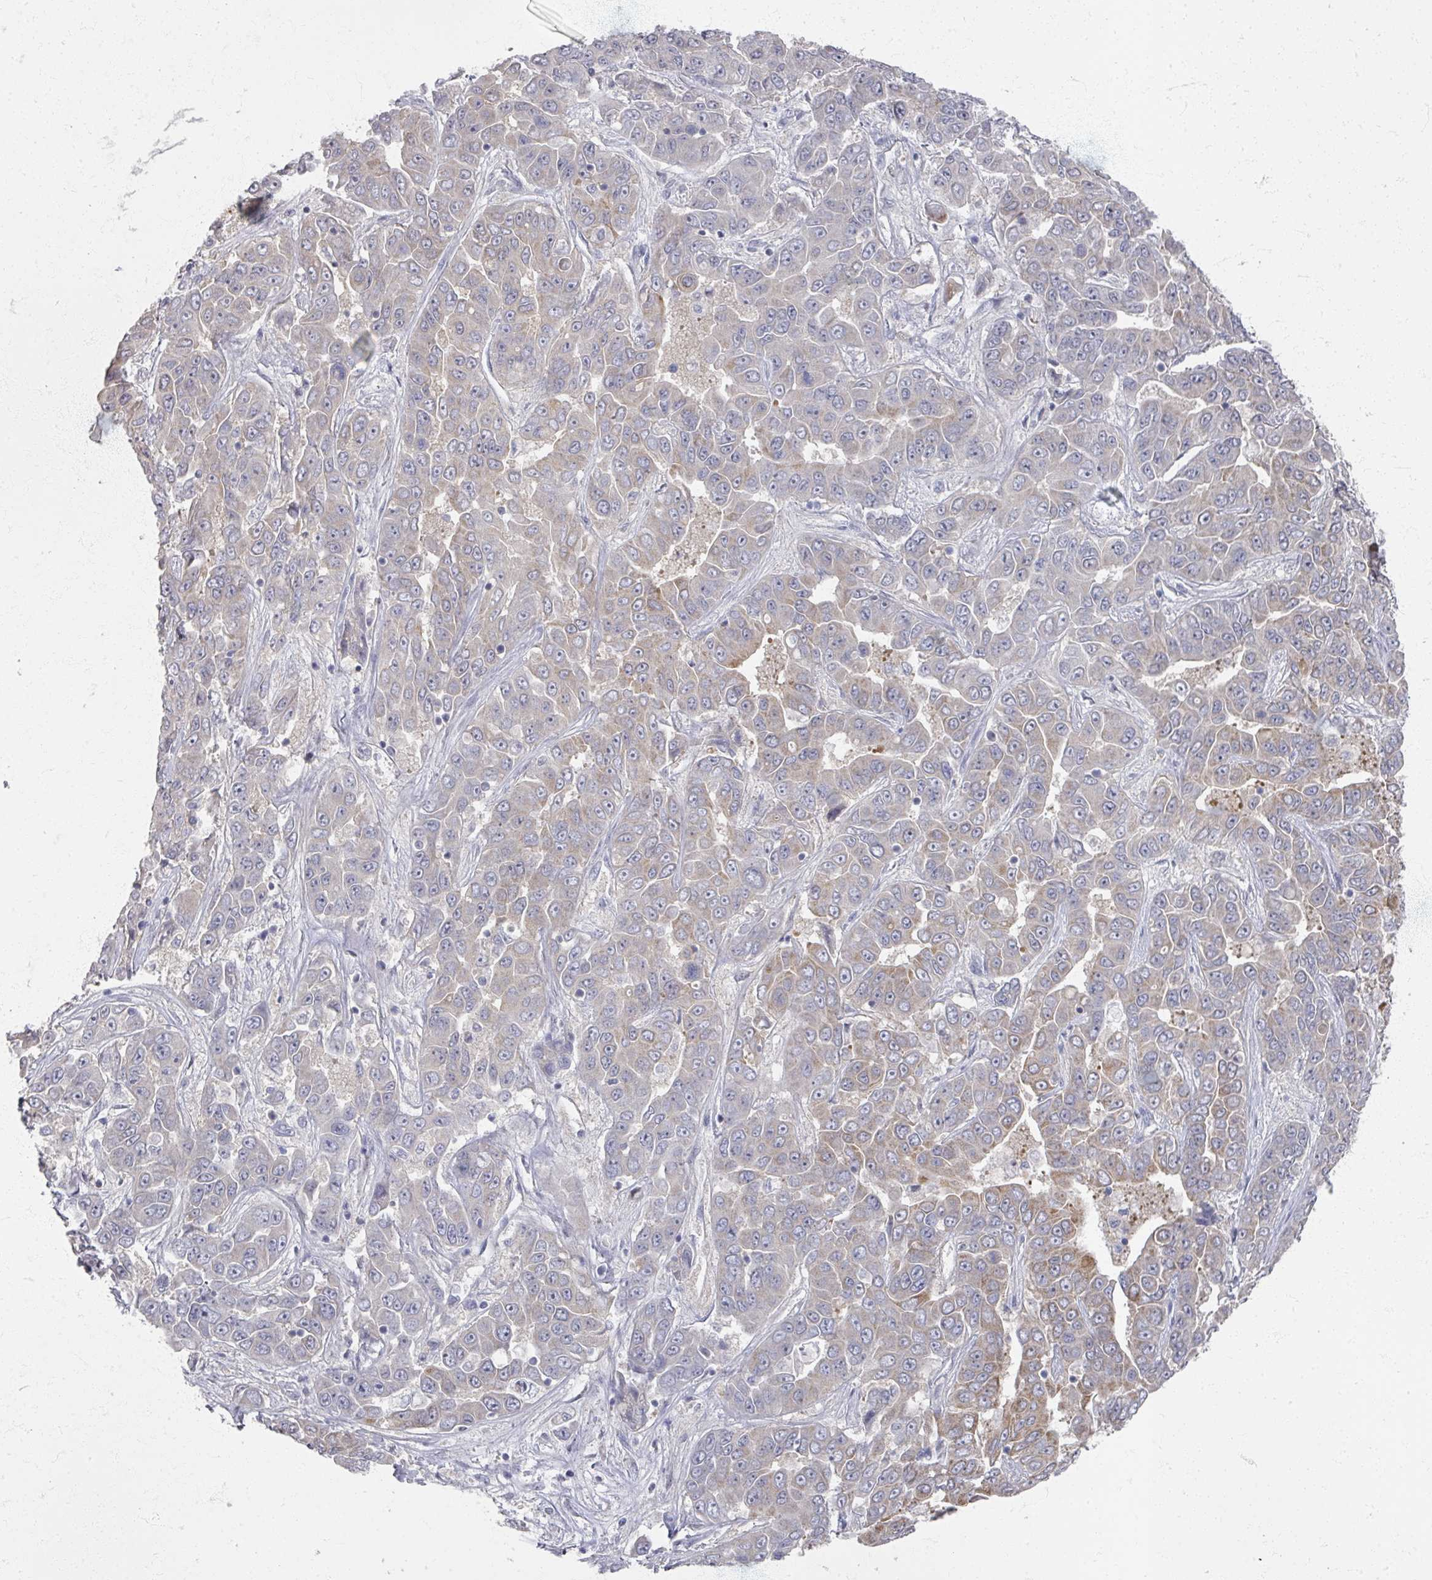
{"staining": {"intensity": "weak", "quantity": "25%-75%", "location": "cytoplasmic/membranous"}, "tissue": "liver cancer", "cell_type": "Tumor cells", "image_type": "cancer", "snomed": [{"axis": "morphology", "description": "Cholangiocarcinoma"}, {"axis": "topography", "description": "Liver"}], "caption": "IHC (DAB) staining of human liver cancer (cholangiocarcinoma) exhibits weak cytoplasmic/membranous protein positivity in approximately 25%-75% of tumor cells.", "gene": "TTYH3", "patient": {"sex": "female", "age": 52}}